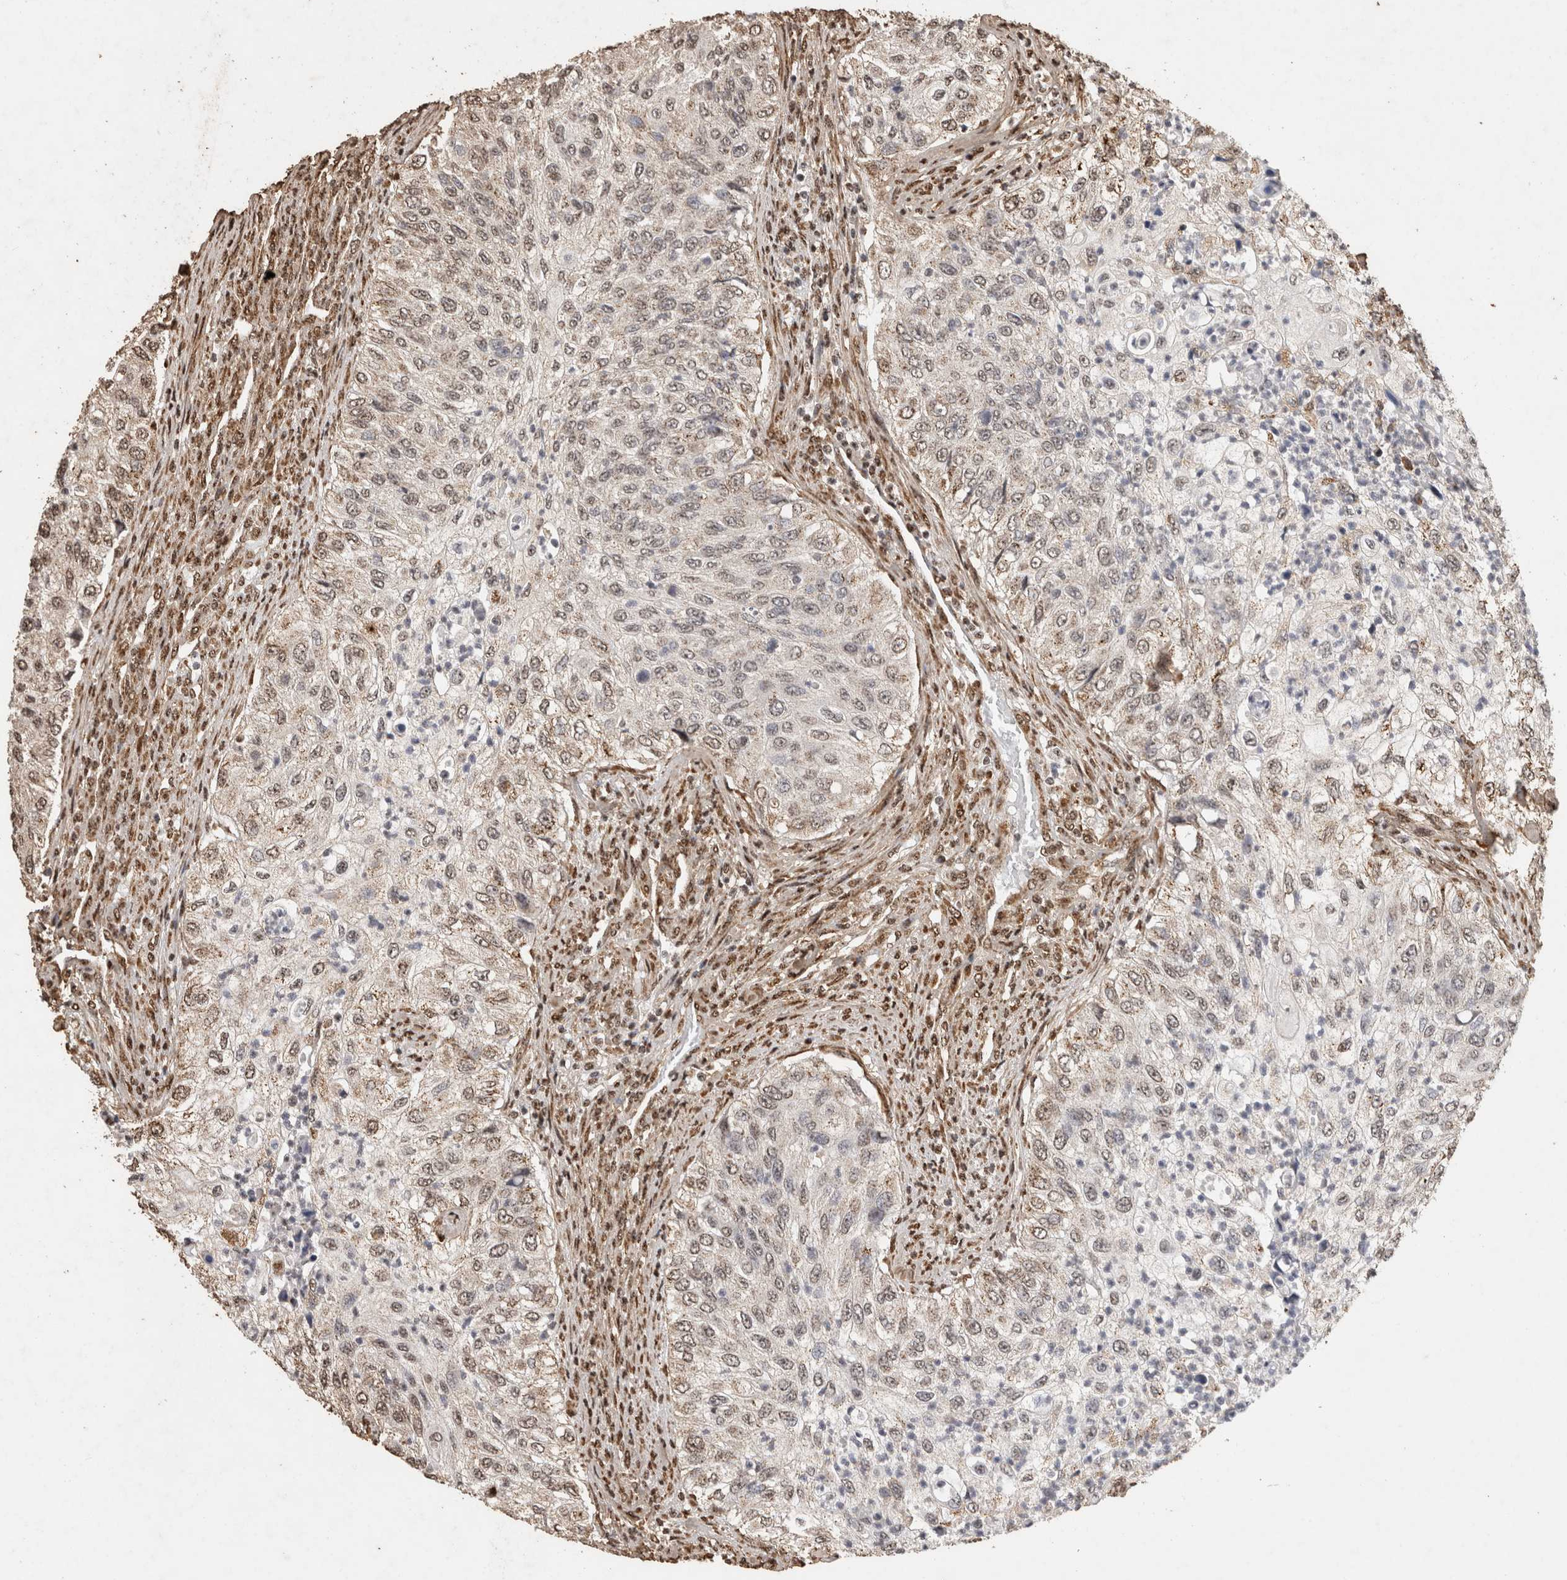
{"staining": {"intensity": "moderate", "quantity": "<25%", "location": "cytoplasmic/membranous,nuclear"}, "tissue": "urothelial cancer", "cell_type": "Tumor cells", "image_type": "cancer", "snomed": [{"axis": "morphology", "description": "Urothelial carcinoma, High grade"}, {"axis": "topography", "description": "Urinary bladder"}], "caption": "Urothelial cancer was stained to show a protein in brown. There is low levels of moderate cytoplasmic/membranous and nuclear positivity in about <25% of tumor cells.", "gene": "C1QTNF5", "patient": {"sex": "female", "age": 60}}